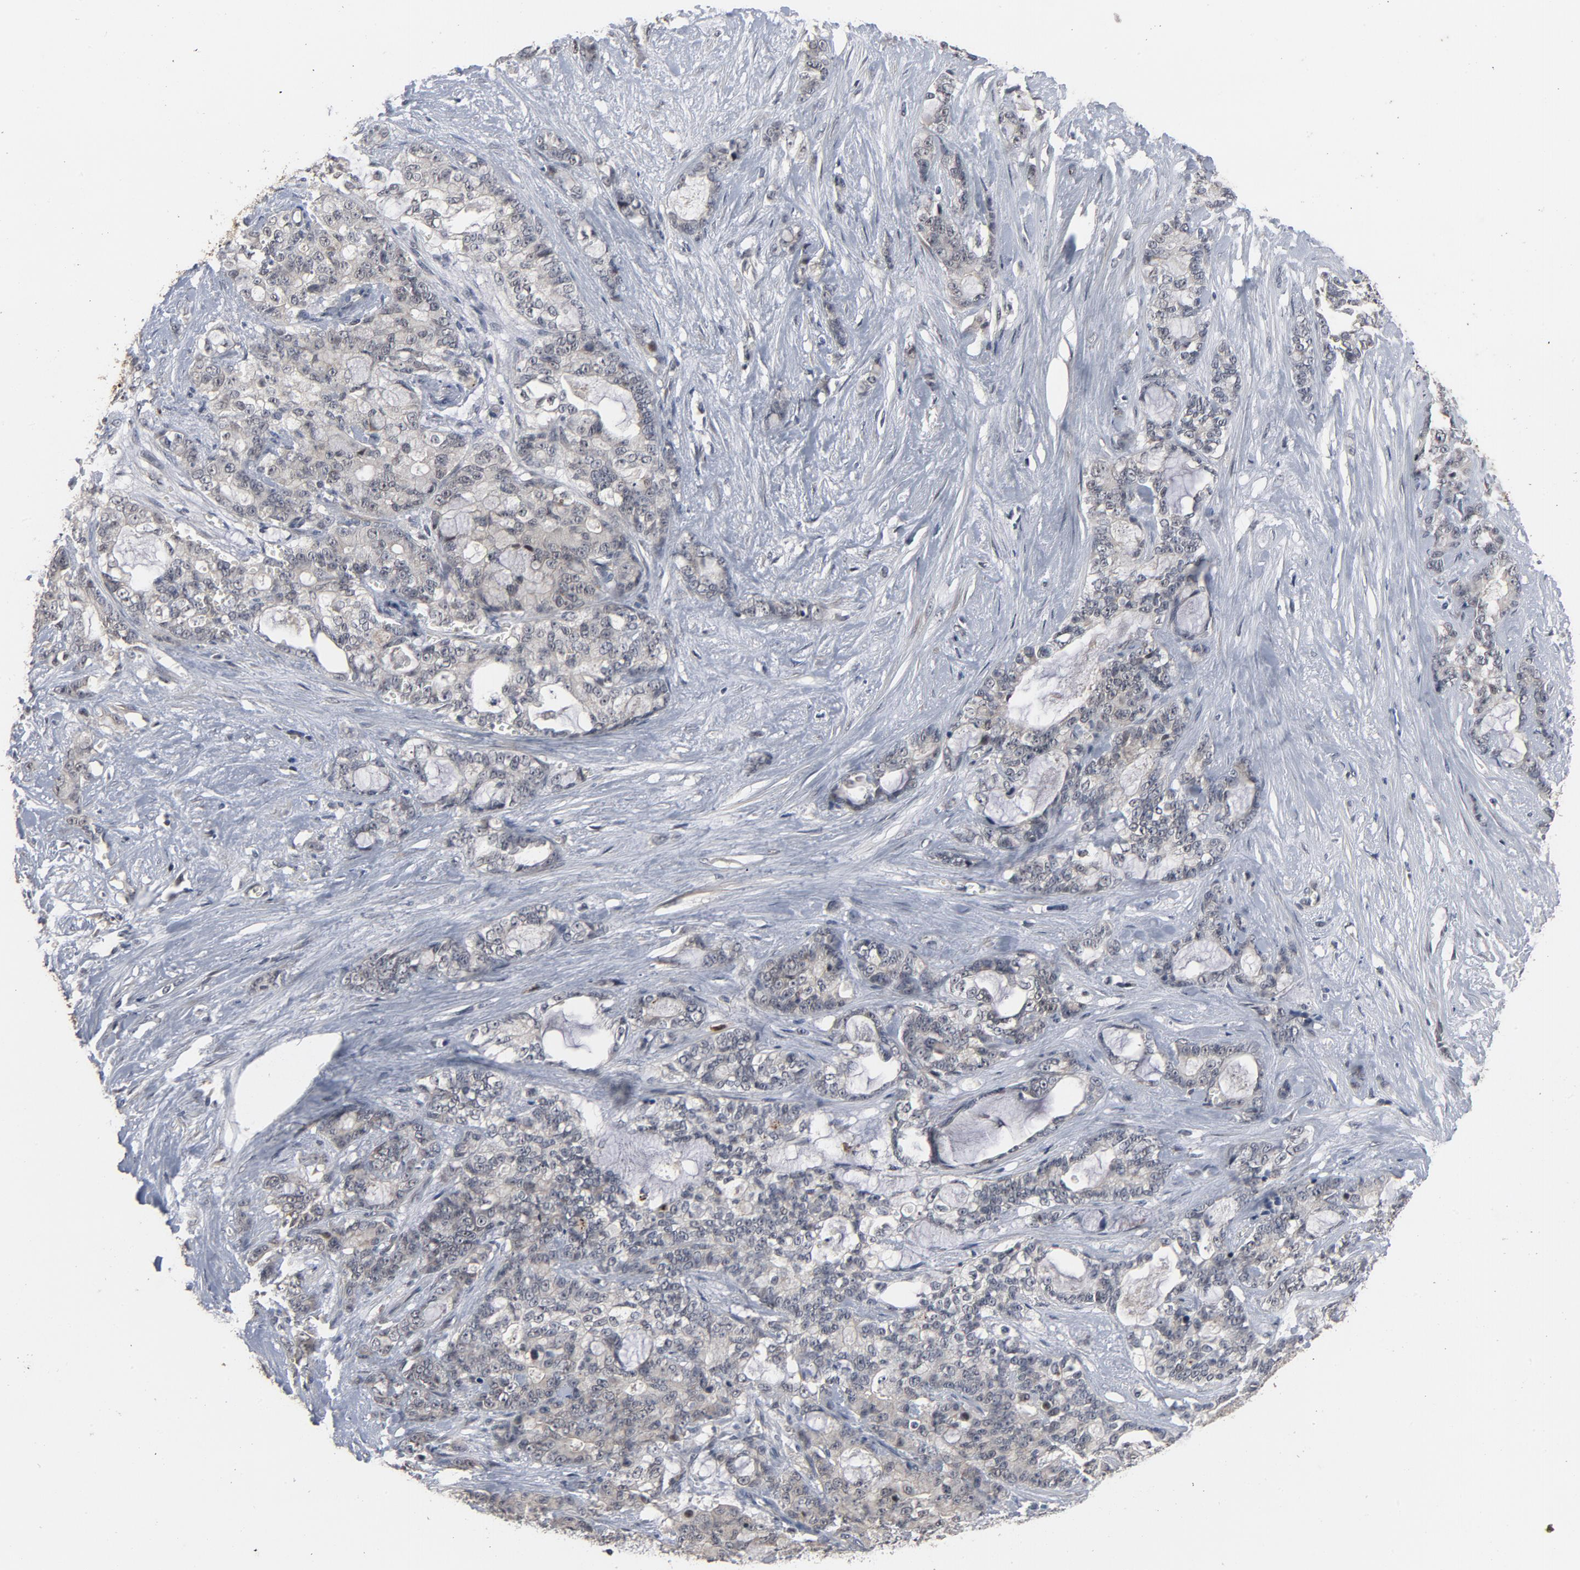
{"staining": {"intensity": "negative", "quantity": "none", "location": "none"}, "tissue": "pancreatic cancer", "cell_type": "Tumor cells", "image_type": "cancer", "snomed": [{"axis": "morphology", "description": "Adenocarcinoma, NOS"}, {"axis": "topography", "description": "Pancreas"}], "caption": "The immunohistochemistry image has no significant expression in tumor cells of pancreatic cancer (adenocarcinoma) tissue.", "gene": "RTL5", "patient": {"sex": "female", "age": 73}}